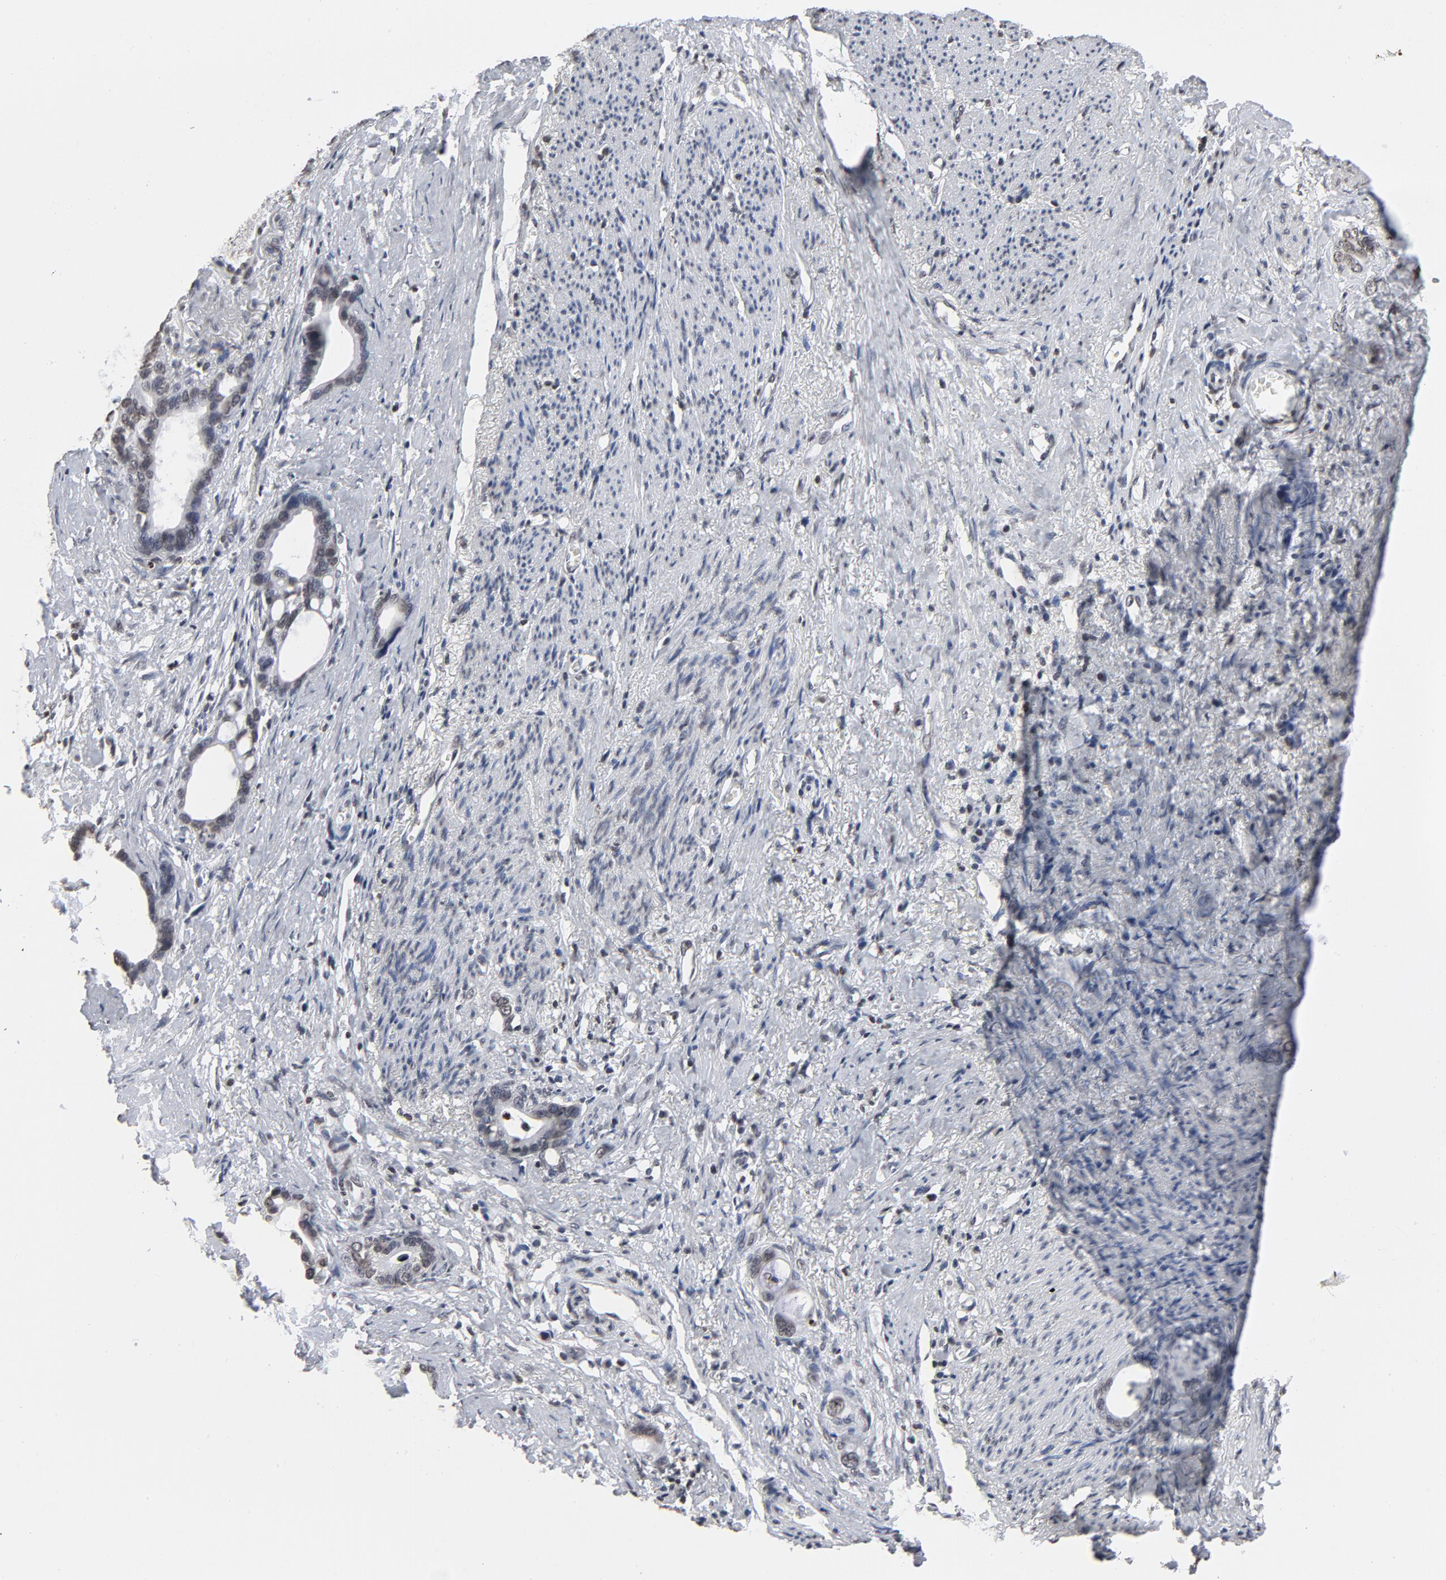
{"staining": {"intensity": "weak", "quantity": "25%-75%", "location": "nuclear"}, "tissue": "stomach cancer", "cell_type": "Tumor cells", "image_type": "cancer", "snomed": [{"axis": "morphology", "description": "Adenocarcinoma, NOS"}, {"axis": "topography", "description": "Stomach"}], "caption": "Protein positivity by IHC shows weak nuclear positivity in about 25%-75% of tumor cells in stomach adenocarcinoma.", "gene": "H2AC12", "patient": {"sex": "female", "age": 75}}